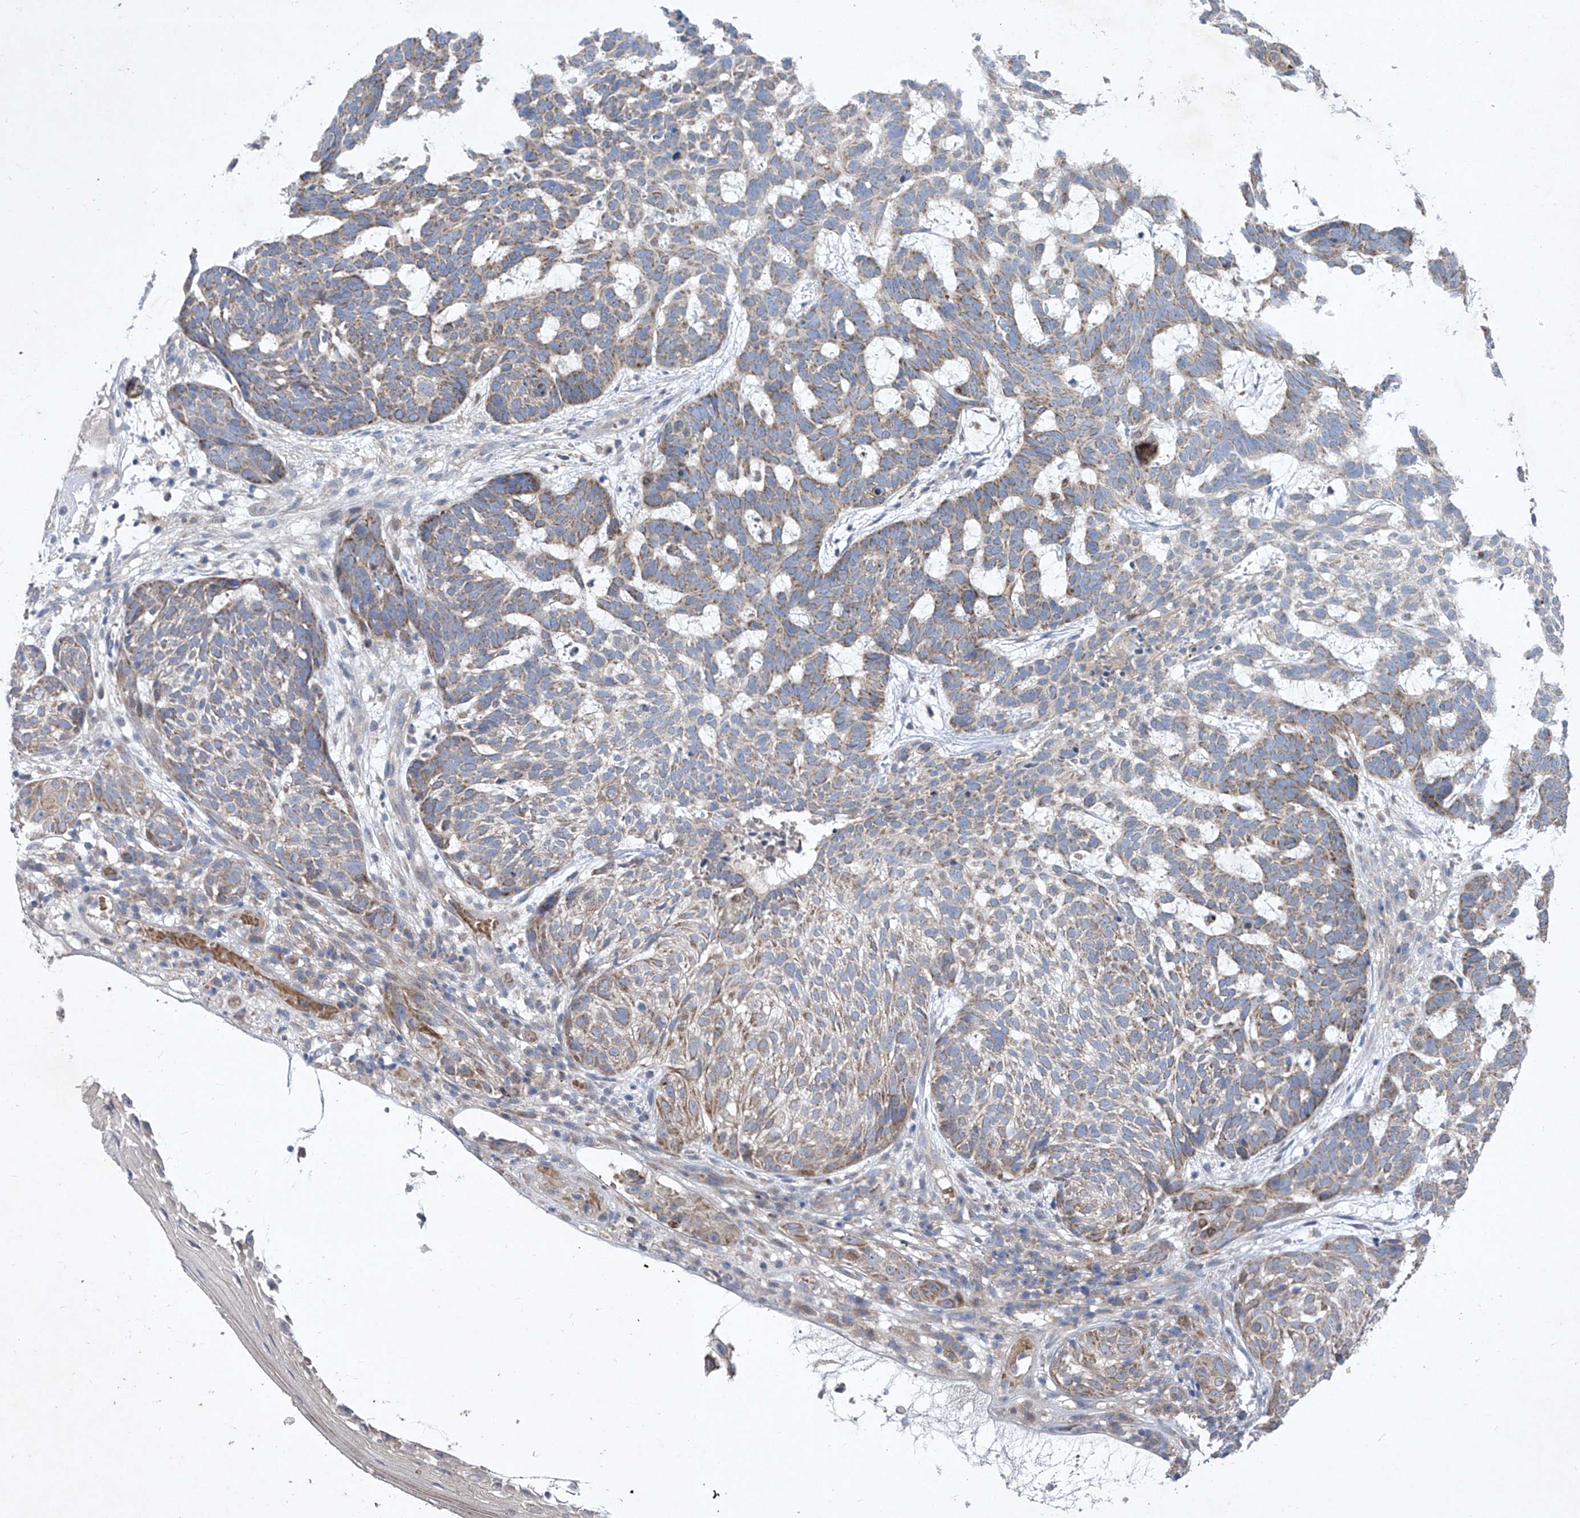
{"staining": {"intensity": "weak", "quantity": ">75%", "location": "cytoplasmic/membranous"}, "tissue": "skin cancer", "cell_type": "Tumor cells", "image_type": "cancer", "snomed": [{"axis": "morphology", "description": "Basal cell carcinoma"}, {"axis": "topography", "description": "Skin"}], "caption": "Skin cancer stained with a protein marker reveals weak staining in tumor cells.", "gene": "COQ3", "patient": {"sex": "male", "age": 85}}